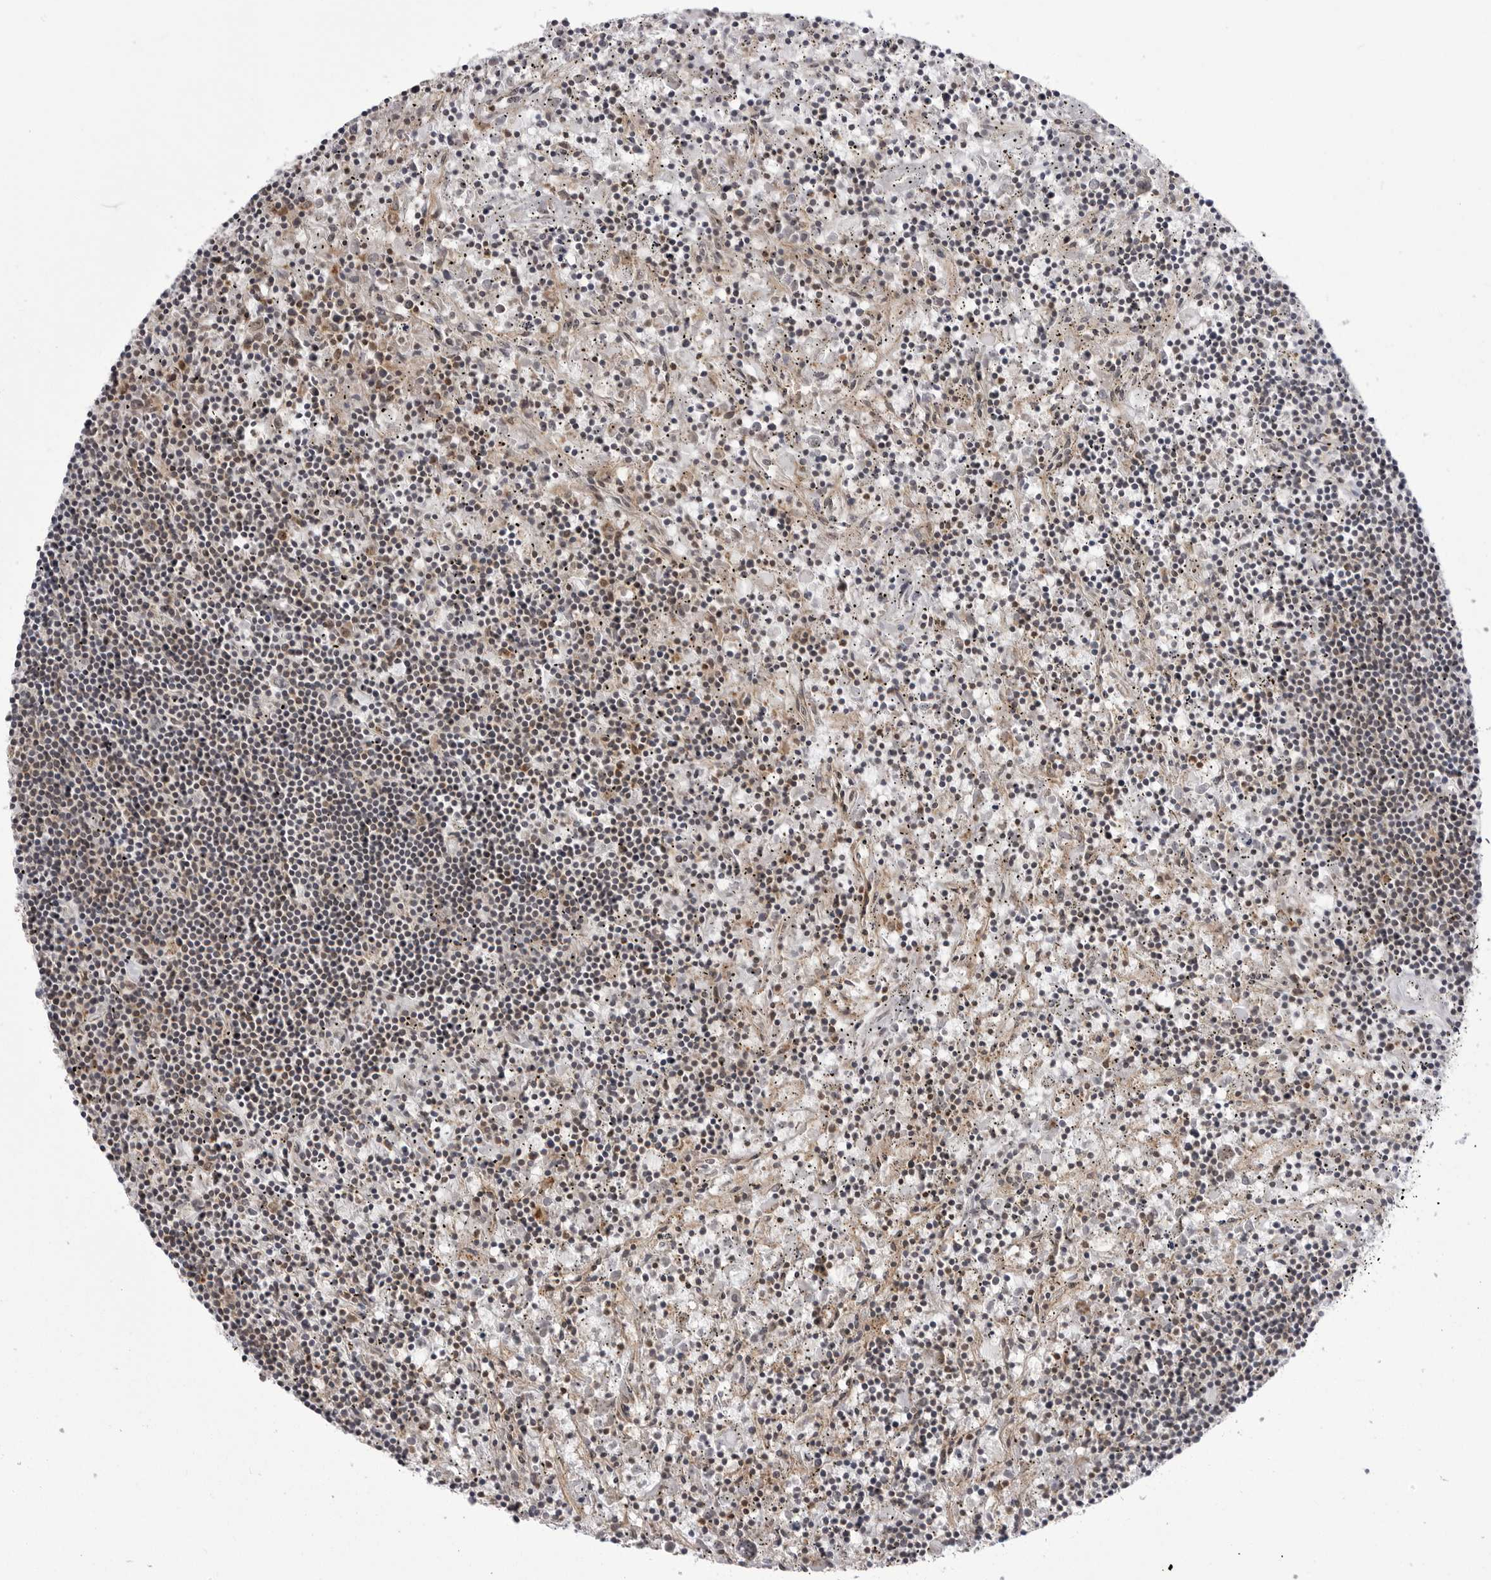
{"staining": {"intensity": "weak", "quantity": ">75%", "location": "cytoplasmic/membranous"}, "tissue": "lymphoma", "cell_type": "Tumor cells", "image_type": "cancer", "snomed": [{"axis": "morphology", "description": "Malignant lymphoma, non-Hodgkin's type, Low grade"}, {"axis": "topography", "description": "Spleen"}], "caption": "Immunohistochemistry (IHC) of lymphoma displays low levels of weak cytoplasmic/membranous expression in approximately >75% of tumor cells.", "gene": "CCDC18", "patient": {"sex": "male", "age": 76}}